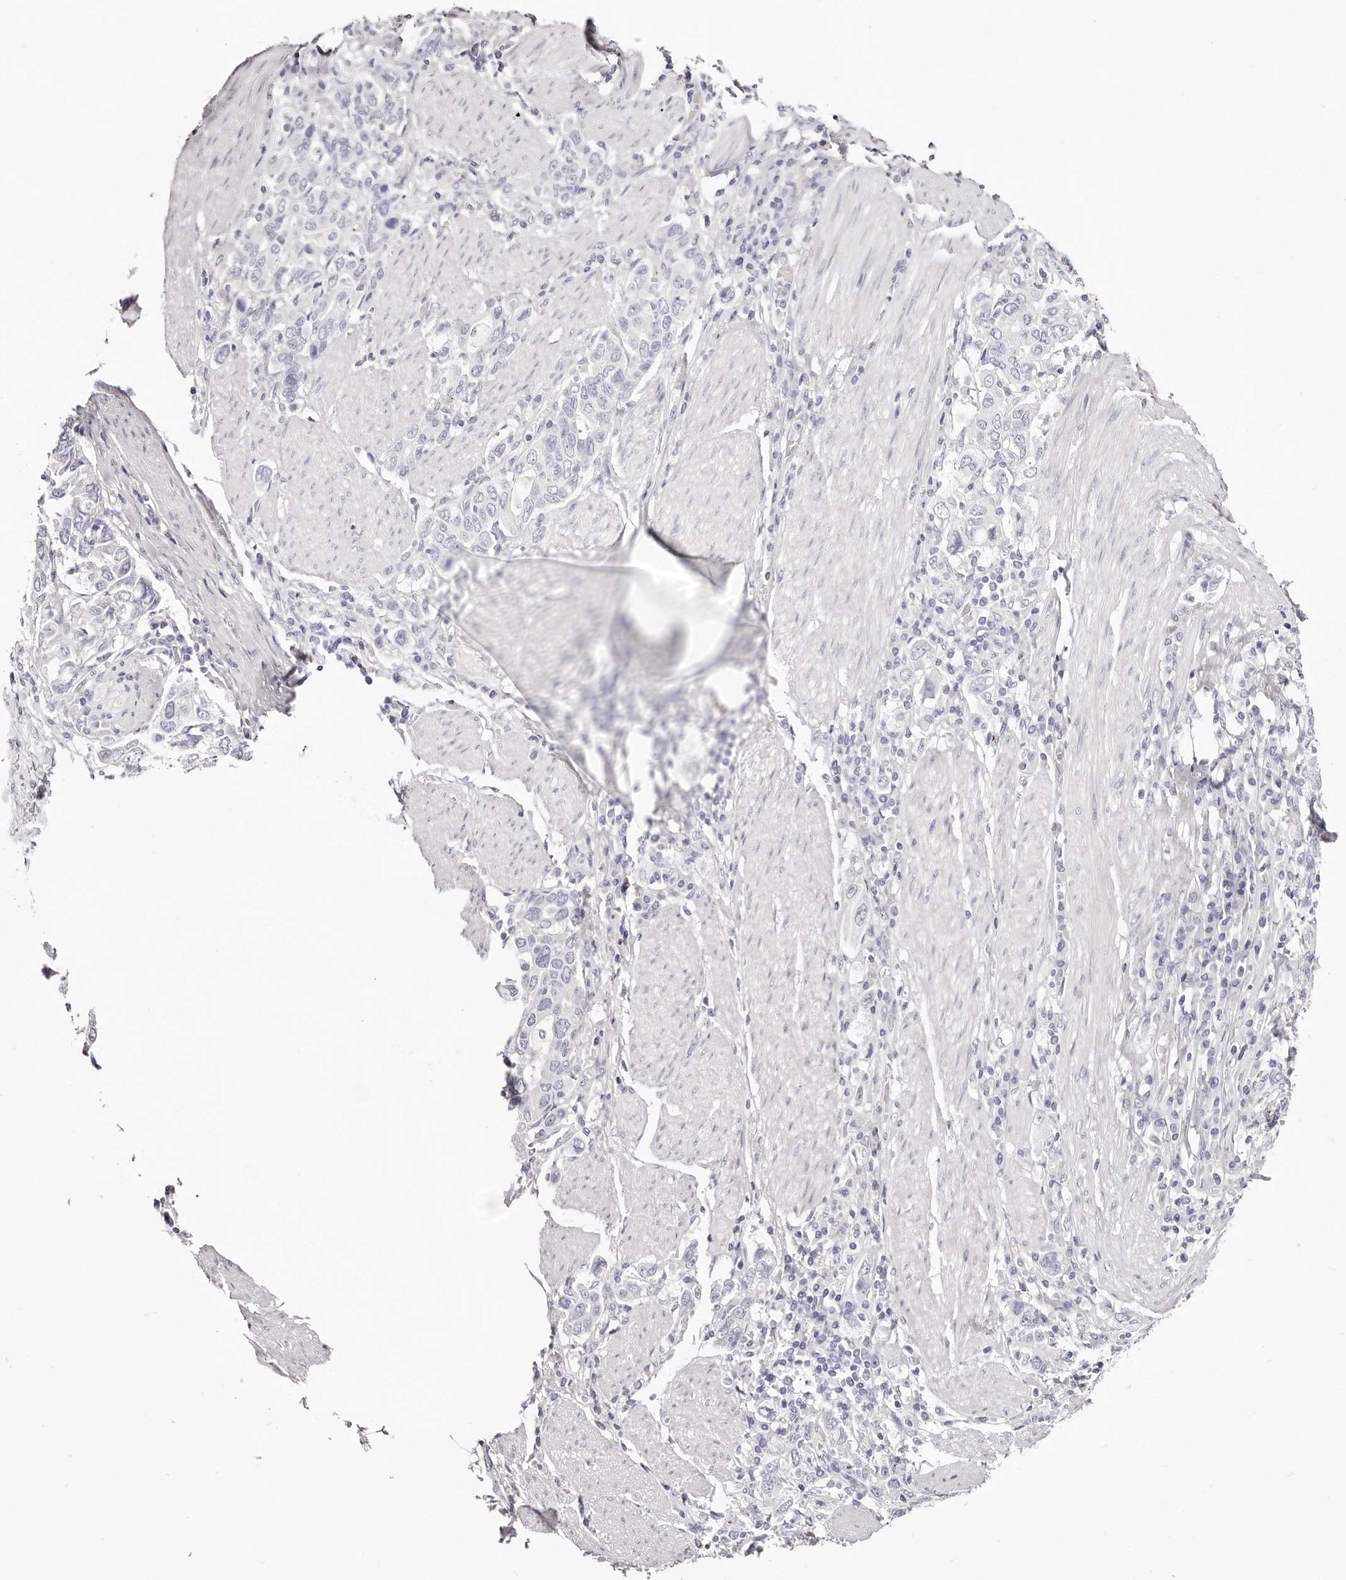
{"staining": {"intensity": "negative", "quantity": "none", "location": "none"}, "tissue": "stomach cancer", "cell_type": "Tumor cells", "image_type": "cancer", "snomed": [{"axis": "morphology", "description": "Adenocarcinoma, NOS"}, {"axis": "topography", "description": "Stomach, upper"}], "caption": "IHC image of neoplastic tissue: human adenocarcinoma (stomach) stained with DAB exhibits no significant protein staining in tumor cells.", "gene": "PF4", "patient": {"sex": "male", "age": 62}}